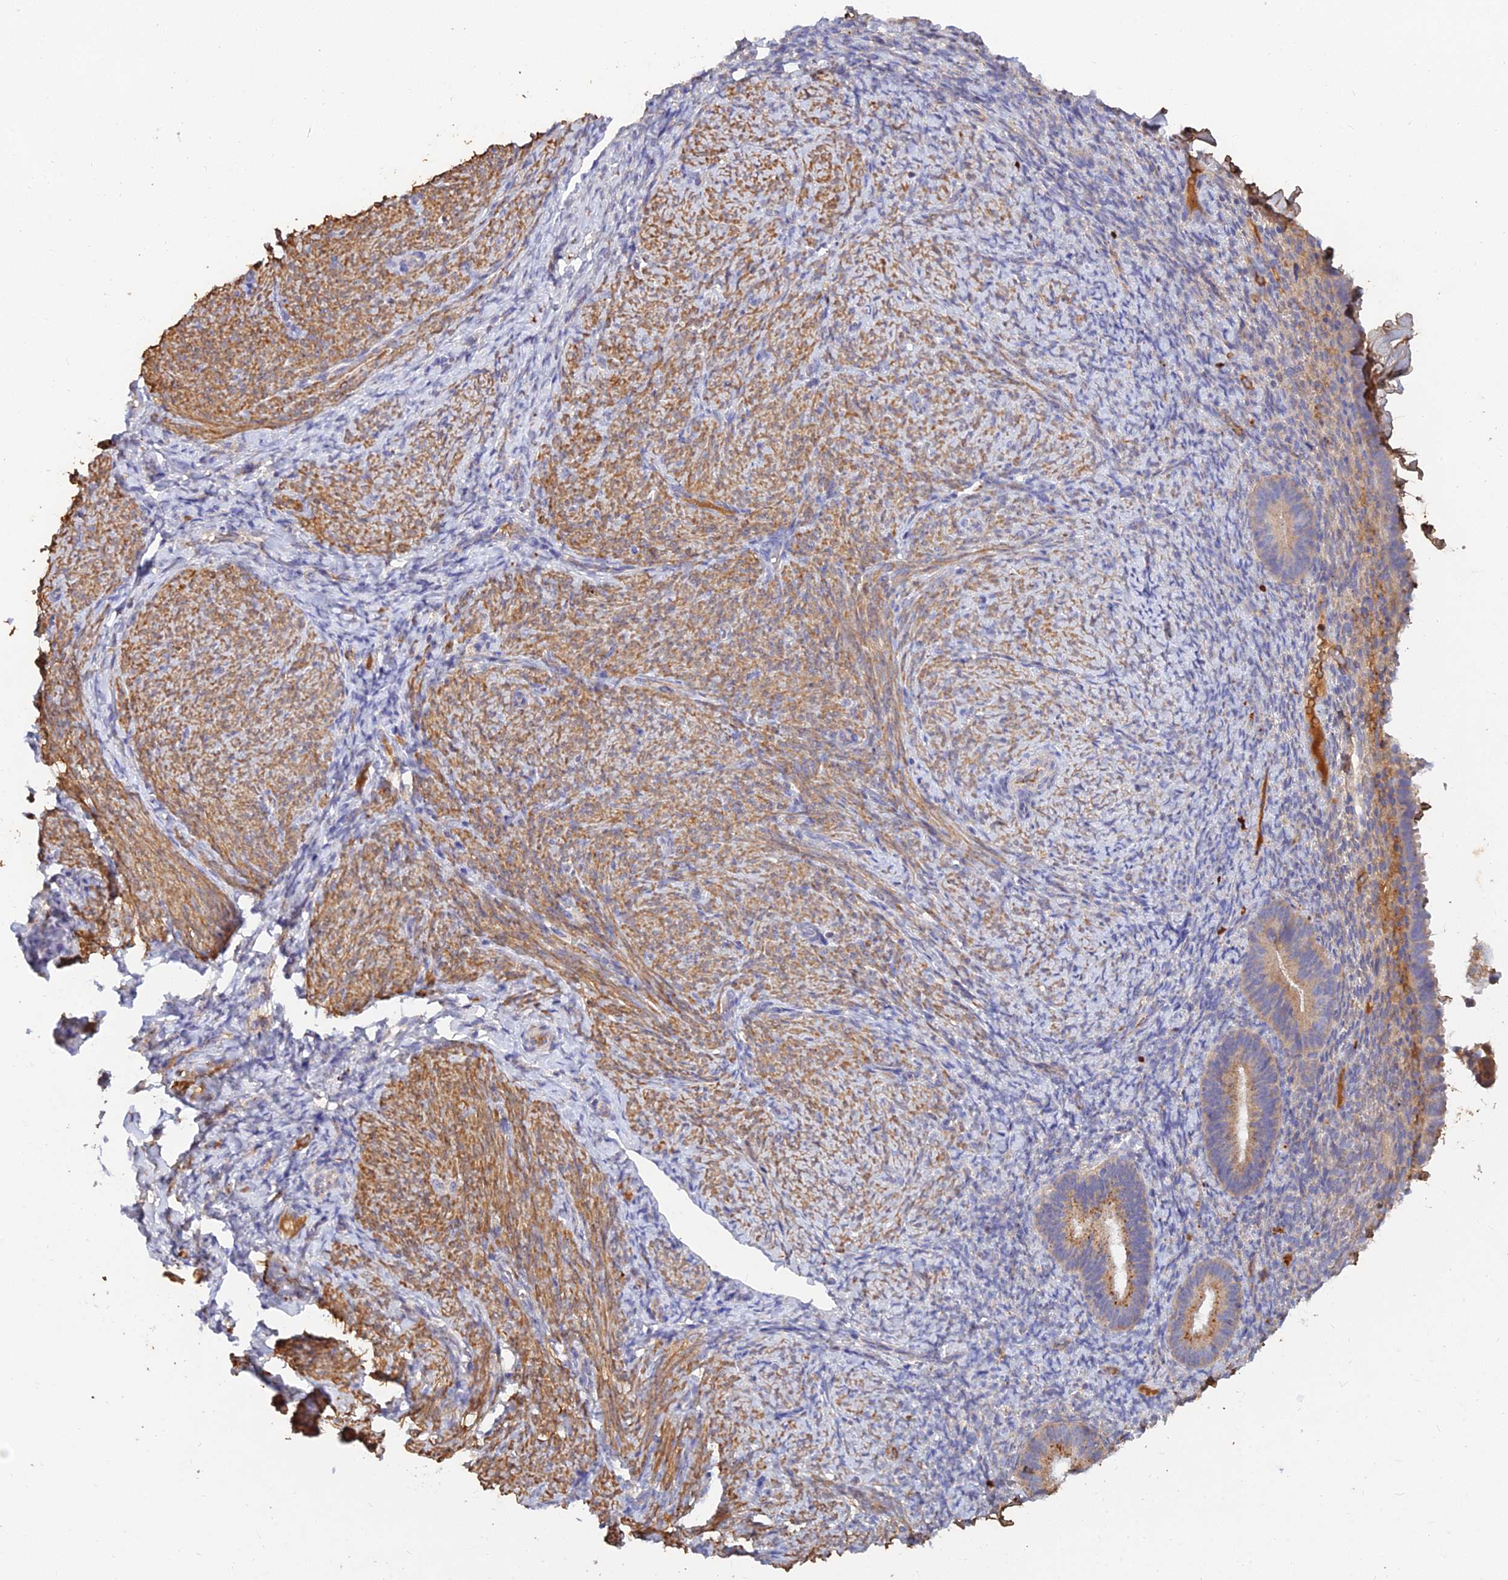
{"staining": {"intensity": "negative", "quantity": "none", "location": "none"}, "tissue": "endometrium", "cell_type": "Cells in endometrial stroma", "image_type": "normal", "snomed": [{"axis": "morphology", "description": "Normal tissue, NOS"}, {"axis": "topography", "description": "Endometrium"}], "caption": "This is an IHC photomicrograph of normal human endometrium. There is no positivity in cells in endometrial stroma.", "gene": "ACSM5", "patient": {"sex": "female", "age": 65}}